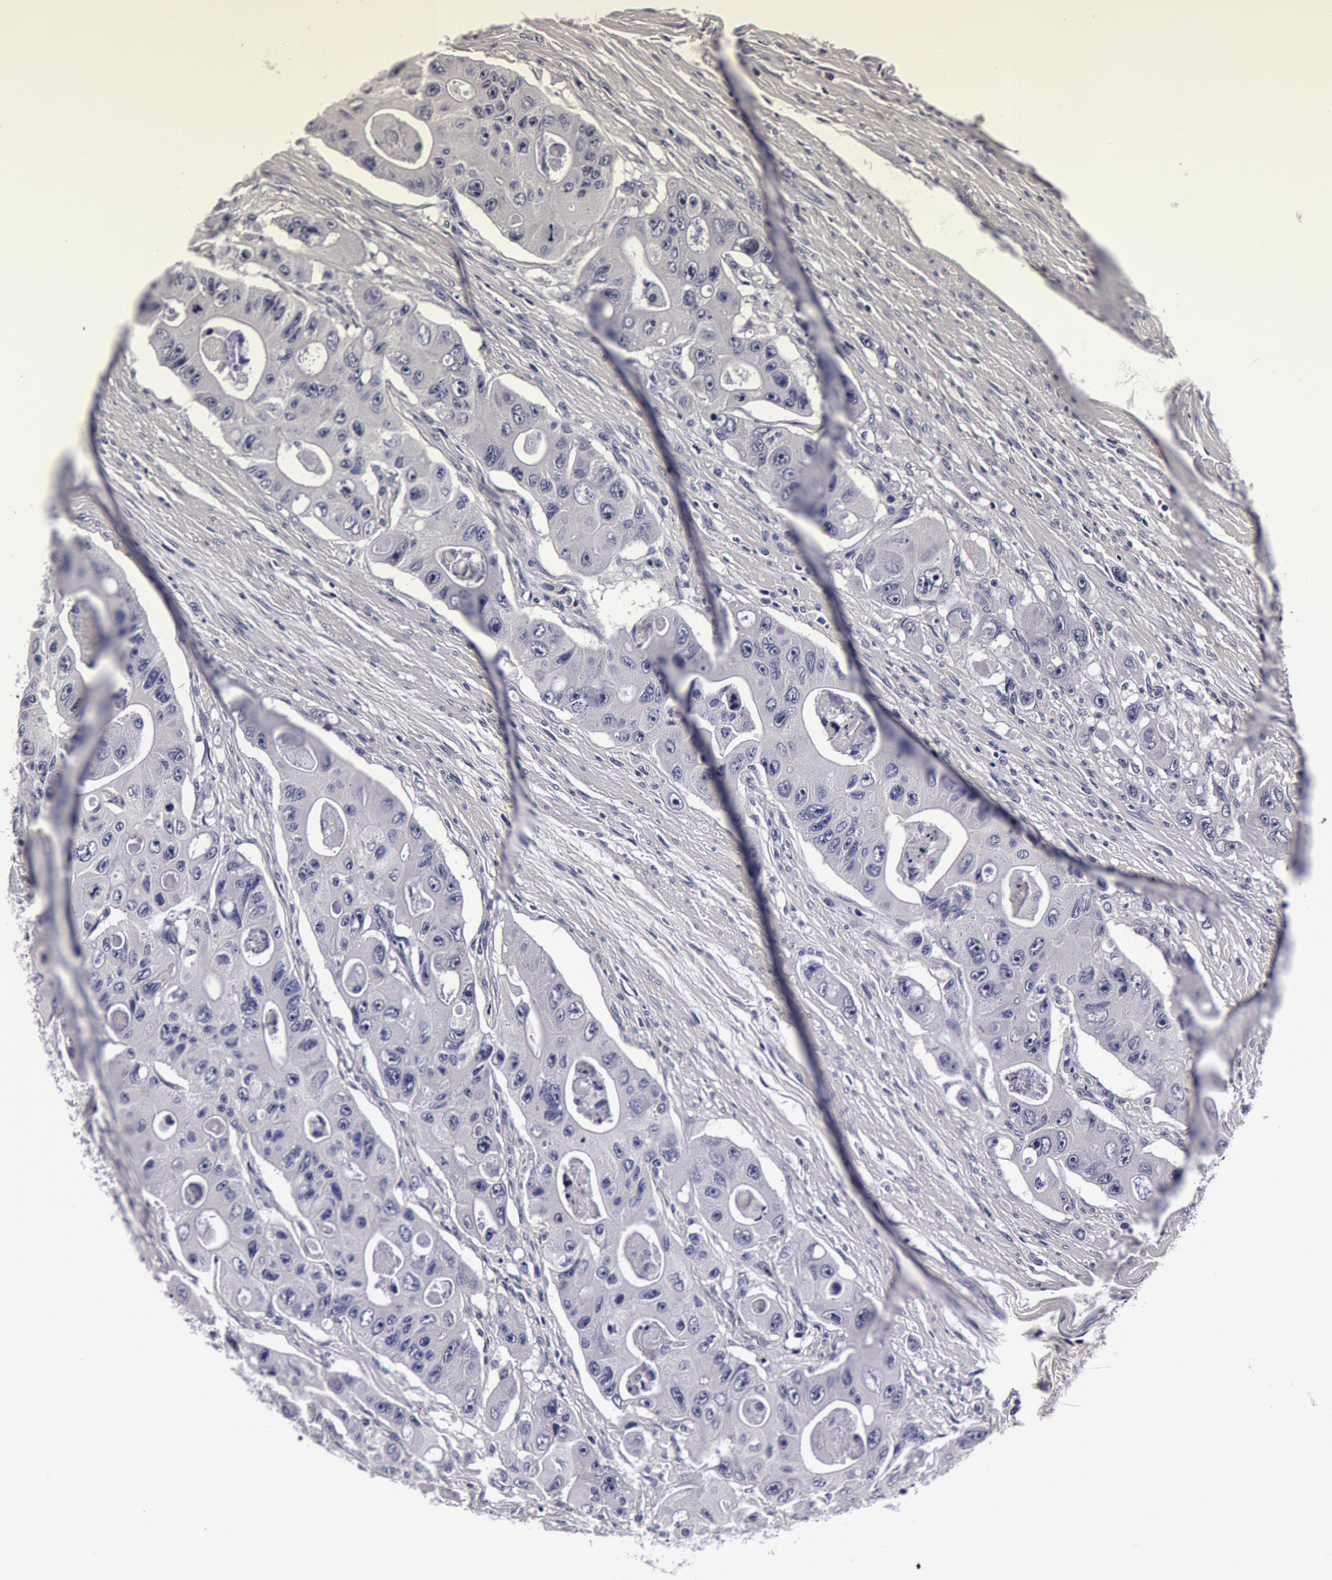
{"staining": {"intensity": "negative", "quantity": "none", "location": "none"}, "tissue": "colorectal cancer", "cell_type": "Tumor cells", "image_type": "cancer", "snomed": [{"axis": "morphology", "description": "Adenocarcinoma, NOS"}, {"axis": "topography", "description": "Colon"}], "caption": "This histopathology image is of colorectal cancer (adenocarcinoma) stained with immunohistochemistry (IHC) to label a protein in brown with the nuclei are counter-stained blue. There is no staining in tumor cells.", "gene": "CCDC22", "patient": {"sex": "female", "age": 46}}